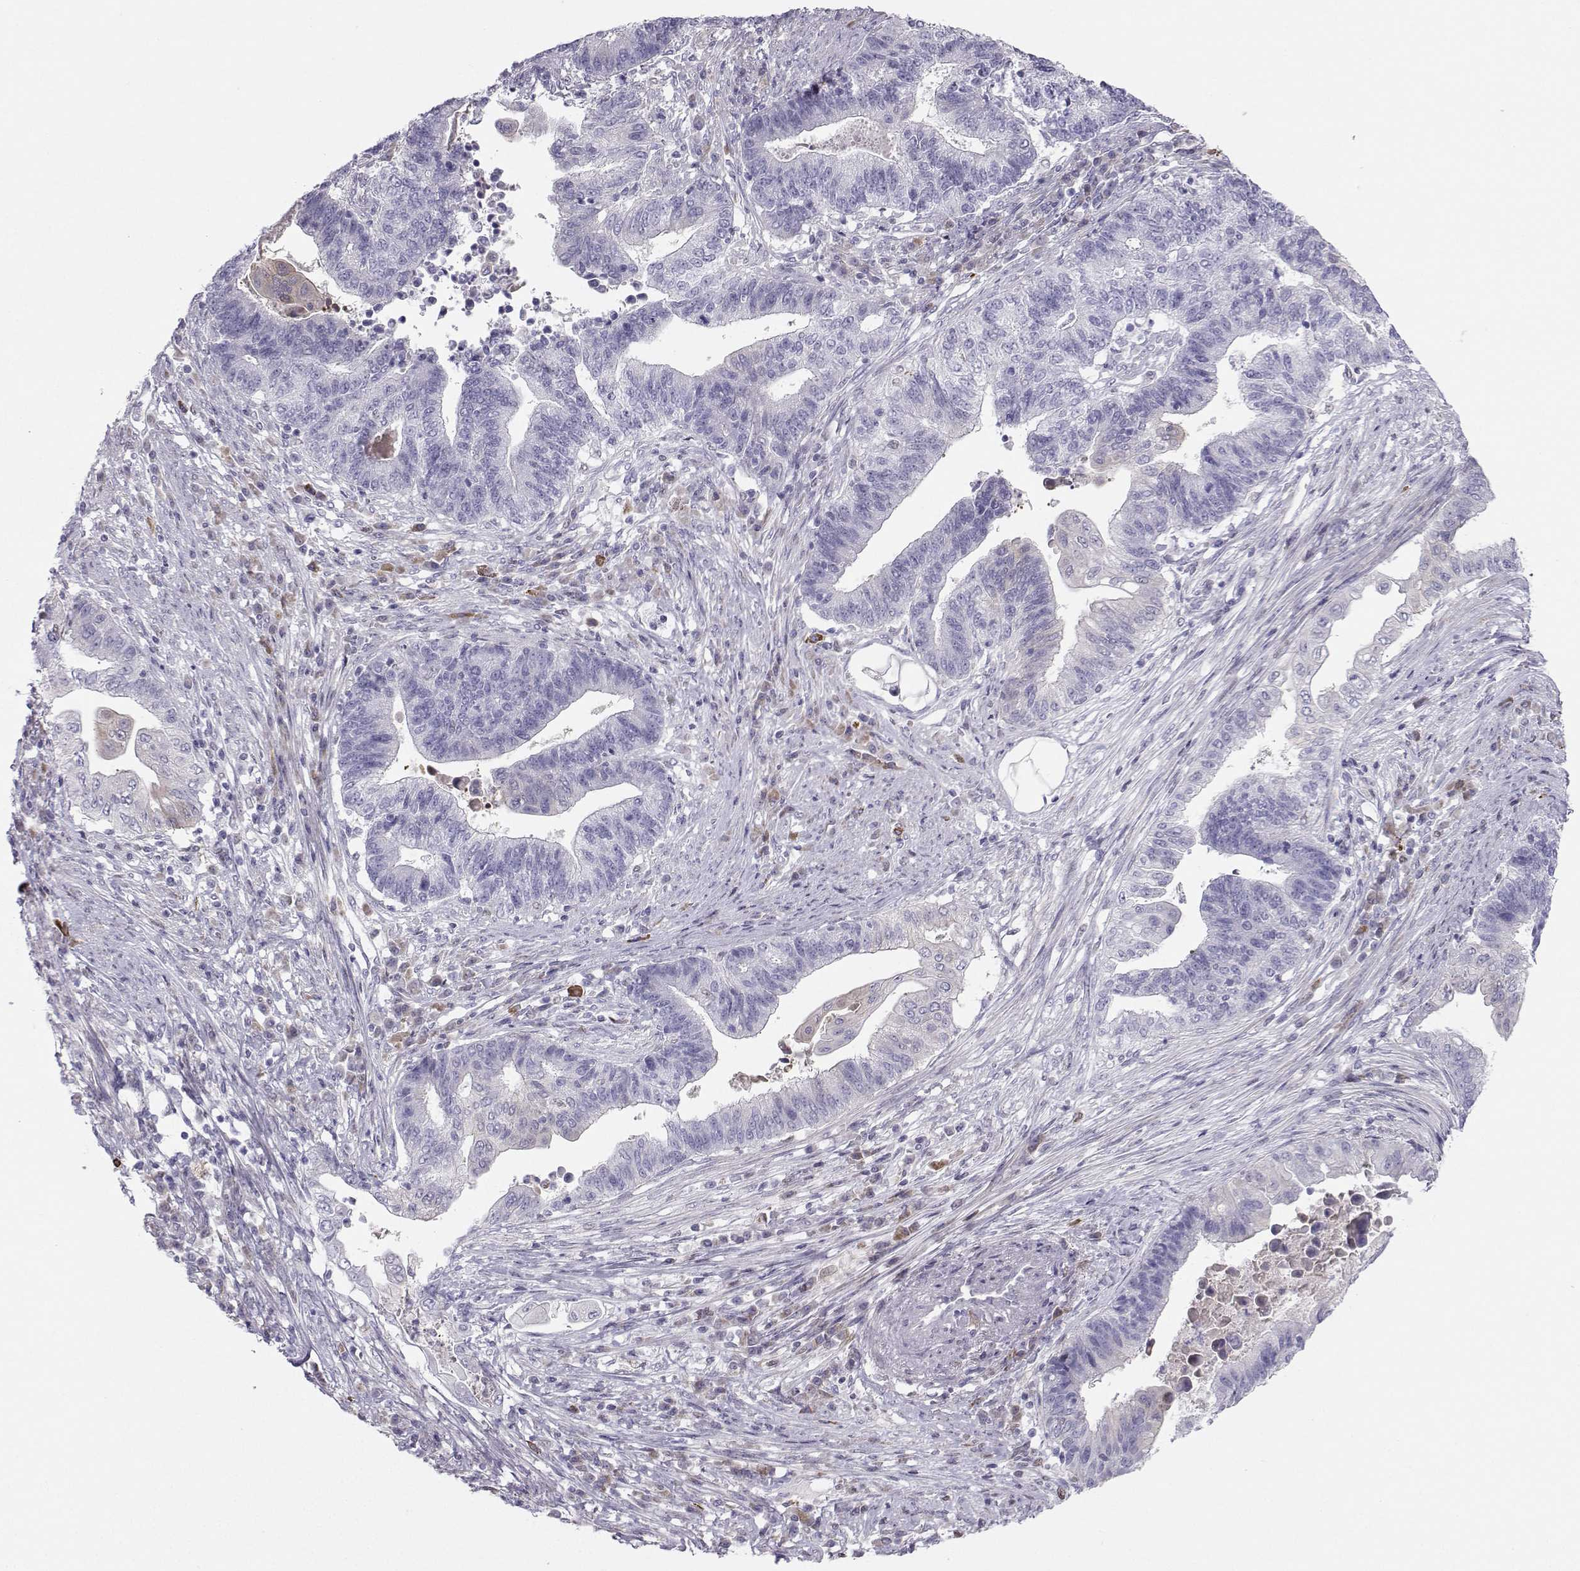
{"staining": {"intensity": "negative", "quantity": "none", "location": "none"}, "tissue": "endometrial cancer", "cell_type": "Tumor cells", "image_type": "cancer", "snomed": [{"axis": "morphology", "description": "Adenocarcinoma, NOS"}, {"axis": "topography", "description": "Uterus"}, {"axis": "topography", "description": "Endometrium"}], "caption": "An image of human endometrial adenocarcinoma is negative for staining in tumor cells.", "gene": "DCLK3", "patient": {"sex": "female", "age": 54}}